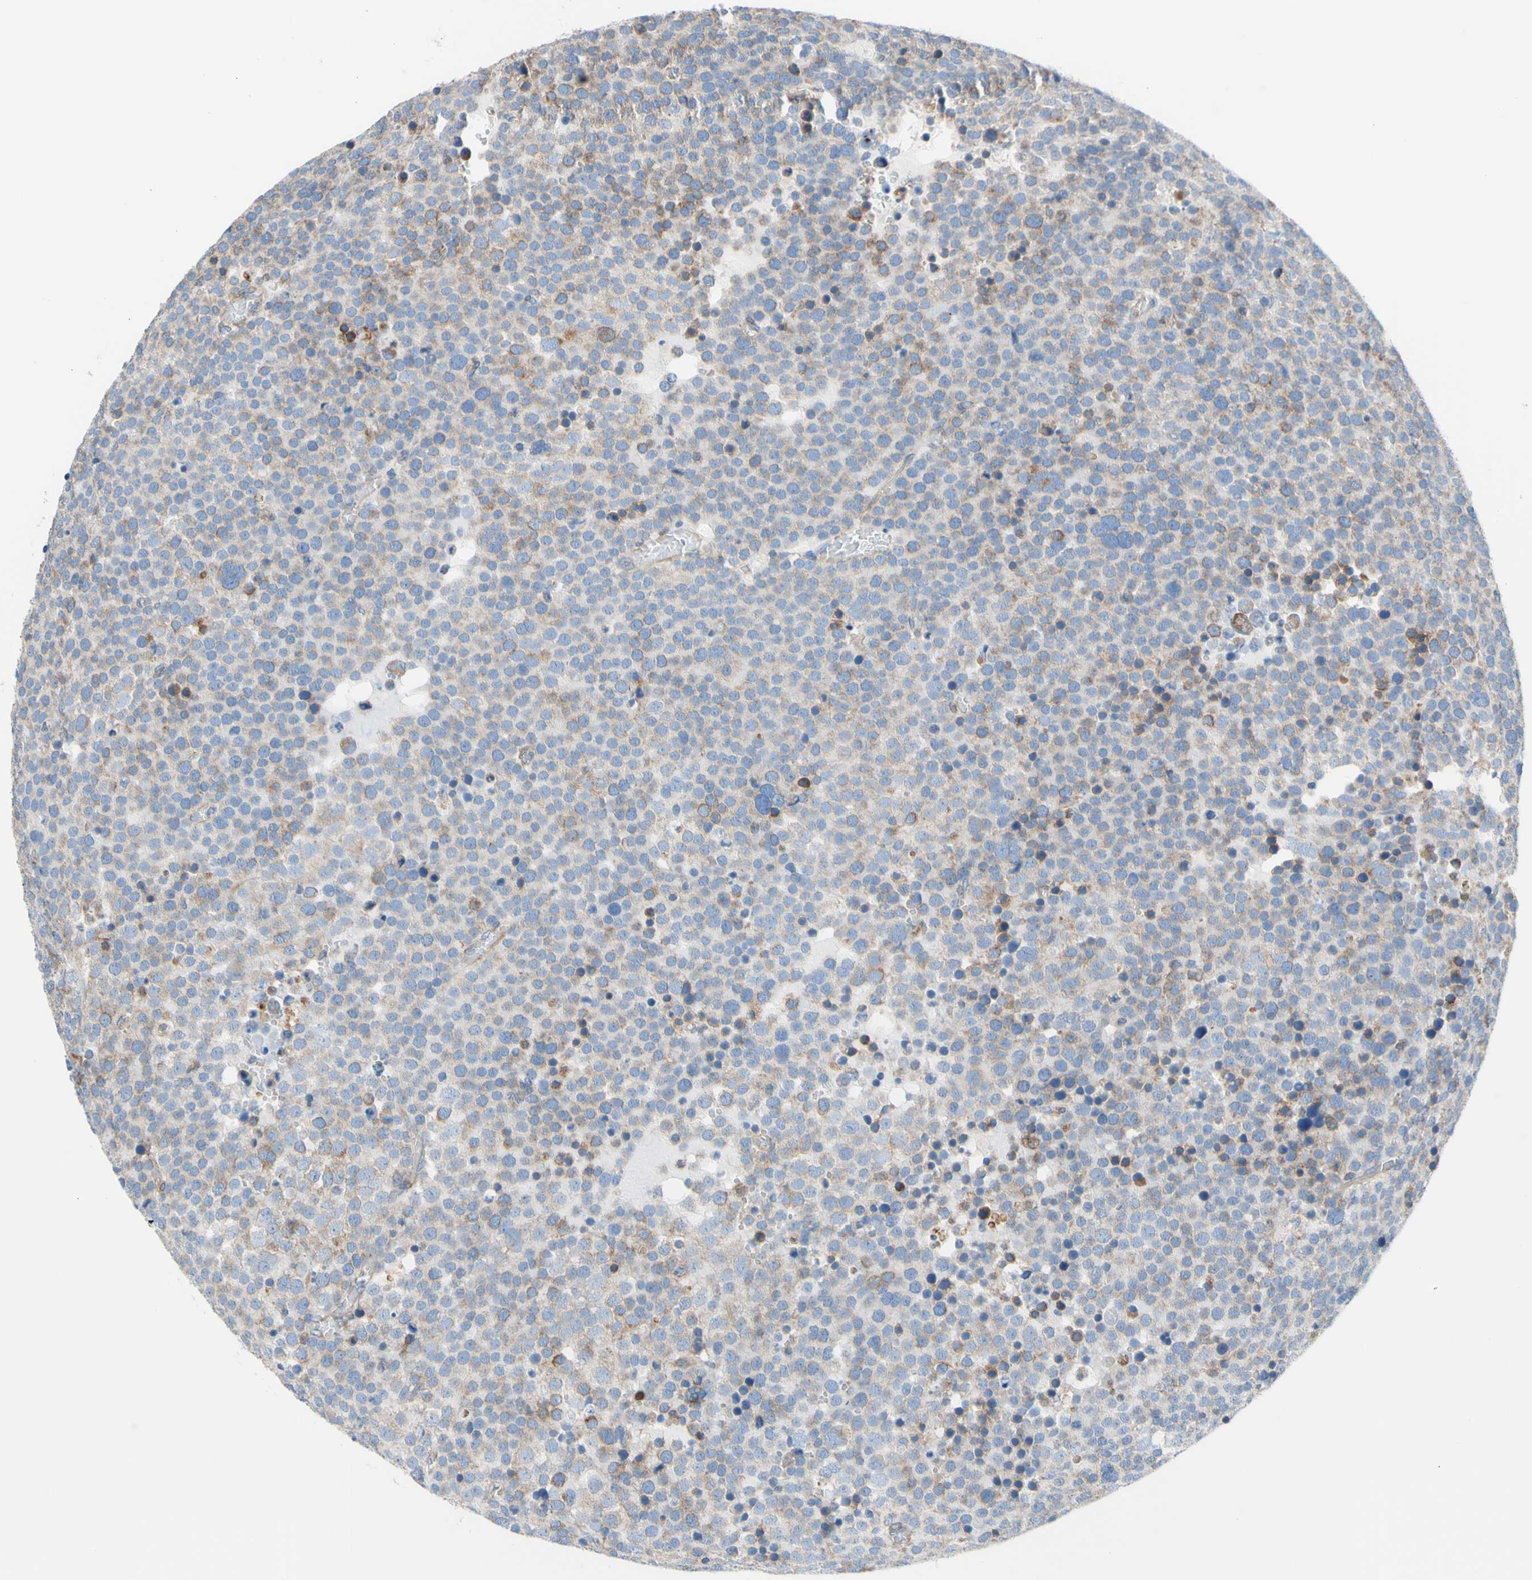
{"staining": {"intensity": "weak", "quantity": "<25%", "location": "cytoplasmic/membranous"}, "tissue": "testis cancer", "cell_type": "Tumor cells", "image_type": "cancer", "snomed": [{"axis": "morphology", "description": "Seminoma, NOS"}, {"axis": "topography", "description": "Testis"}], "caption": "Tumor cells show no significant positivity in testis cancer (seminoma).", "gene": "RETREG2", "patient": {"sex": "male", "age": 71}}